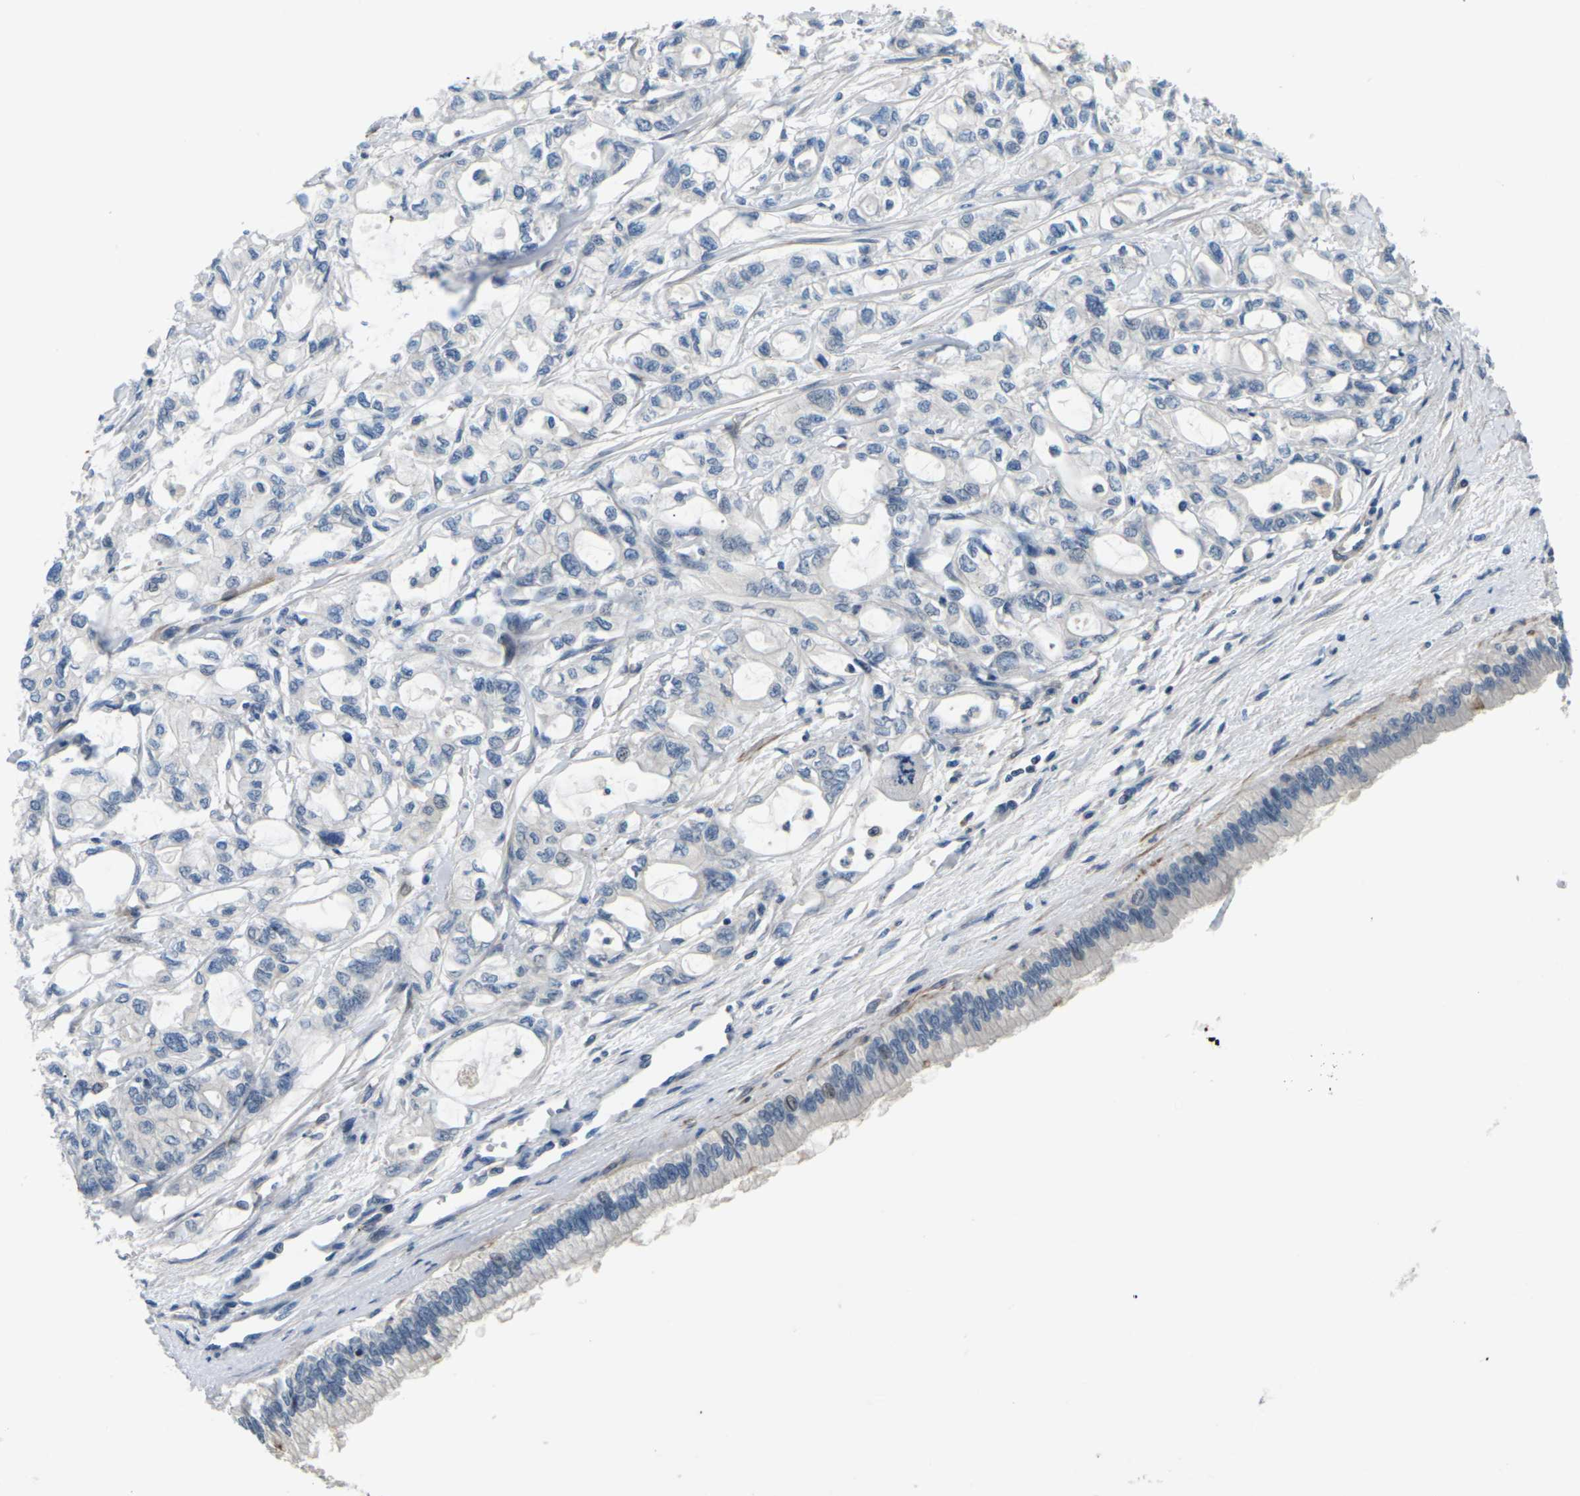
{"staining": {"intensity": "negative", "quantity": "none", "location": "none"}, "tissue": "pancreatic cancer", "cell_type": "Tumor cells", "image_type": "cancer", "snomed": [{"axis": "morphology", "description": "Adenocarcinoma, NOS"}, {"axis": "topography", "description": "Pancreas"}], "caption": "Immunohistochemistry of adenocarcinoma (pancreatic) demonstrates no staining in tumor cells.", "gene": "SLC13A3", "patient": {"sex": "male", "age": 79}}